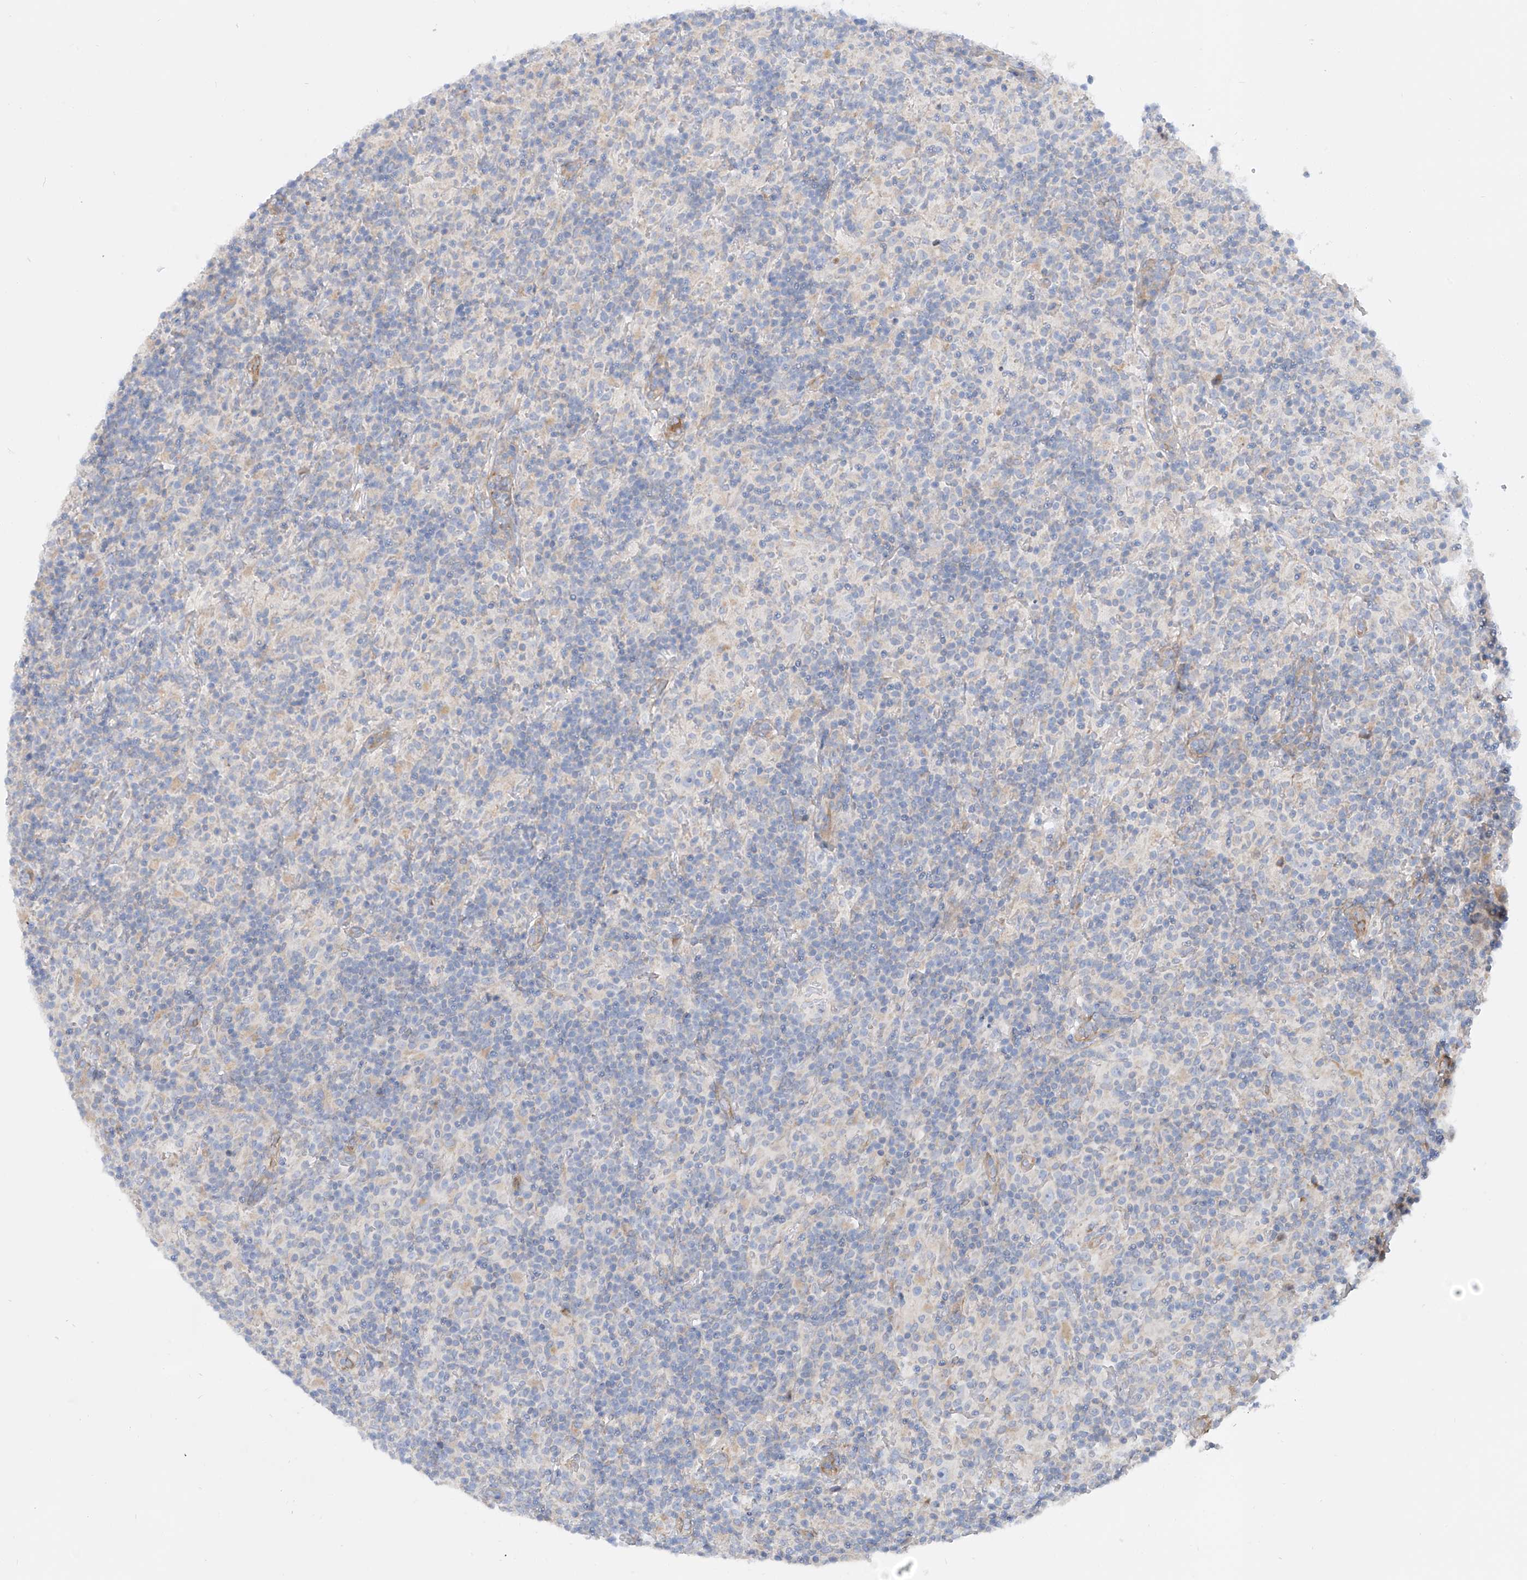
{"staining": {"intensity": "negative", "quantity": "none", "location": "none"}, "tissue": "lymphoma", "cell_type": "Tumor cells", "image_type": "cancer", "snomed": [{"axis": "morphology", "description": "Hodgkin's disease, NOS"}, {"axis": "topography", "description": "Lymph node"}], "caption": "Tumor cells are negative for protein expression in human lymphoma.", "gene": "TMEM209", "patient": {"sex": "male", "age": 70}}